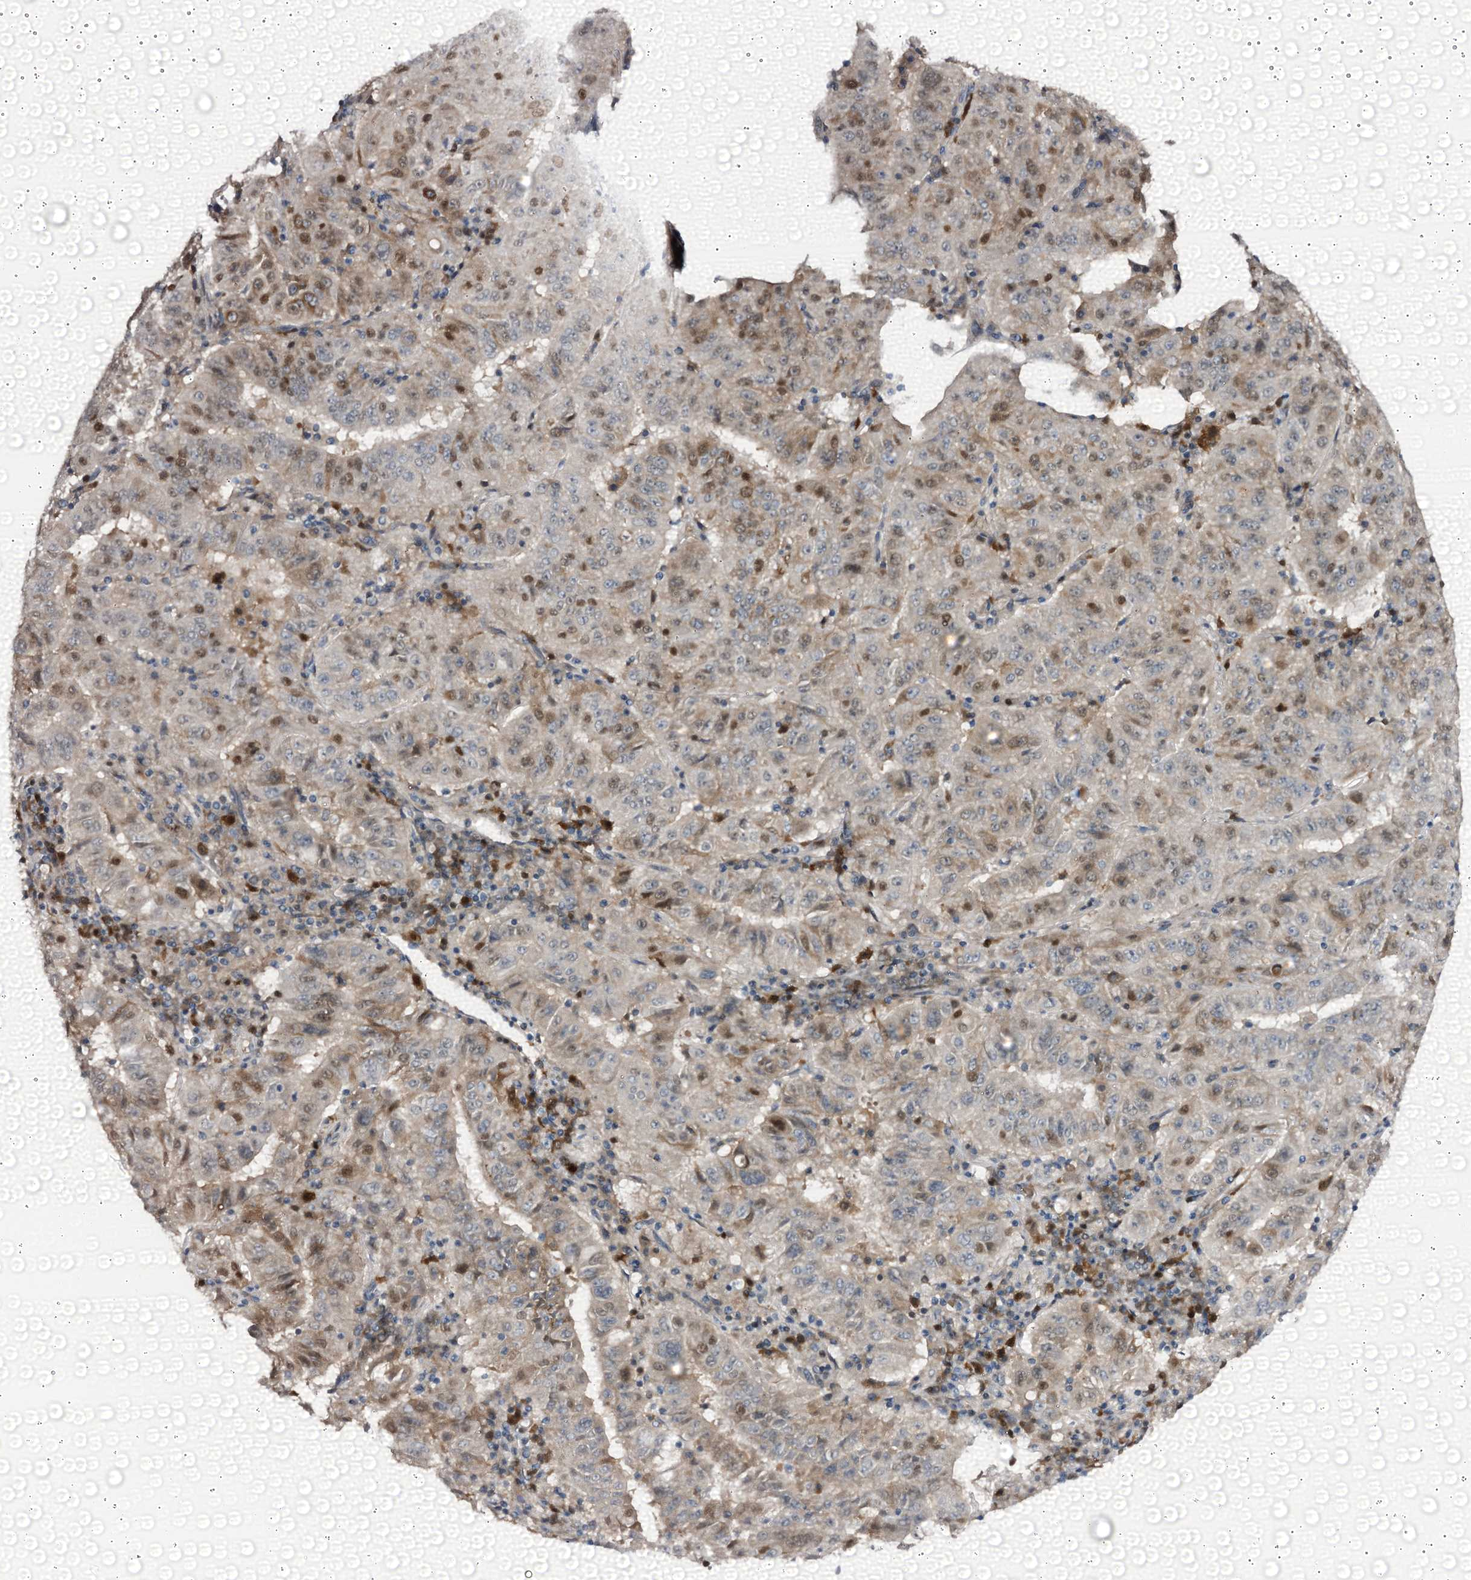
{"staining": {"intensity": "moderate", "quantity": "<25%", "location": "cytoplasmic/membranous,nuclear"}, "tissue": "pancreatic cancer", "cell_type": "Tumor cells", "image_type": "cancer", "snomed": [{"axis": "morphology", "description": "Adenocarcinoma, NOS"}, {"axis": "topography", "description": "Pancreas"}], "caption": "A high-resolution histopathology image shows immunohistochemistry (IHC) staining of adenocarcinoma (pancreatic), which displays moderate cytoplasmic/membranous and nuclear positivity in approximately <25% of tumor cells.", "gene": "NCAPD2", "patient": {"sex": "male", "age": 63}}